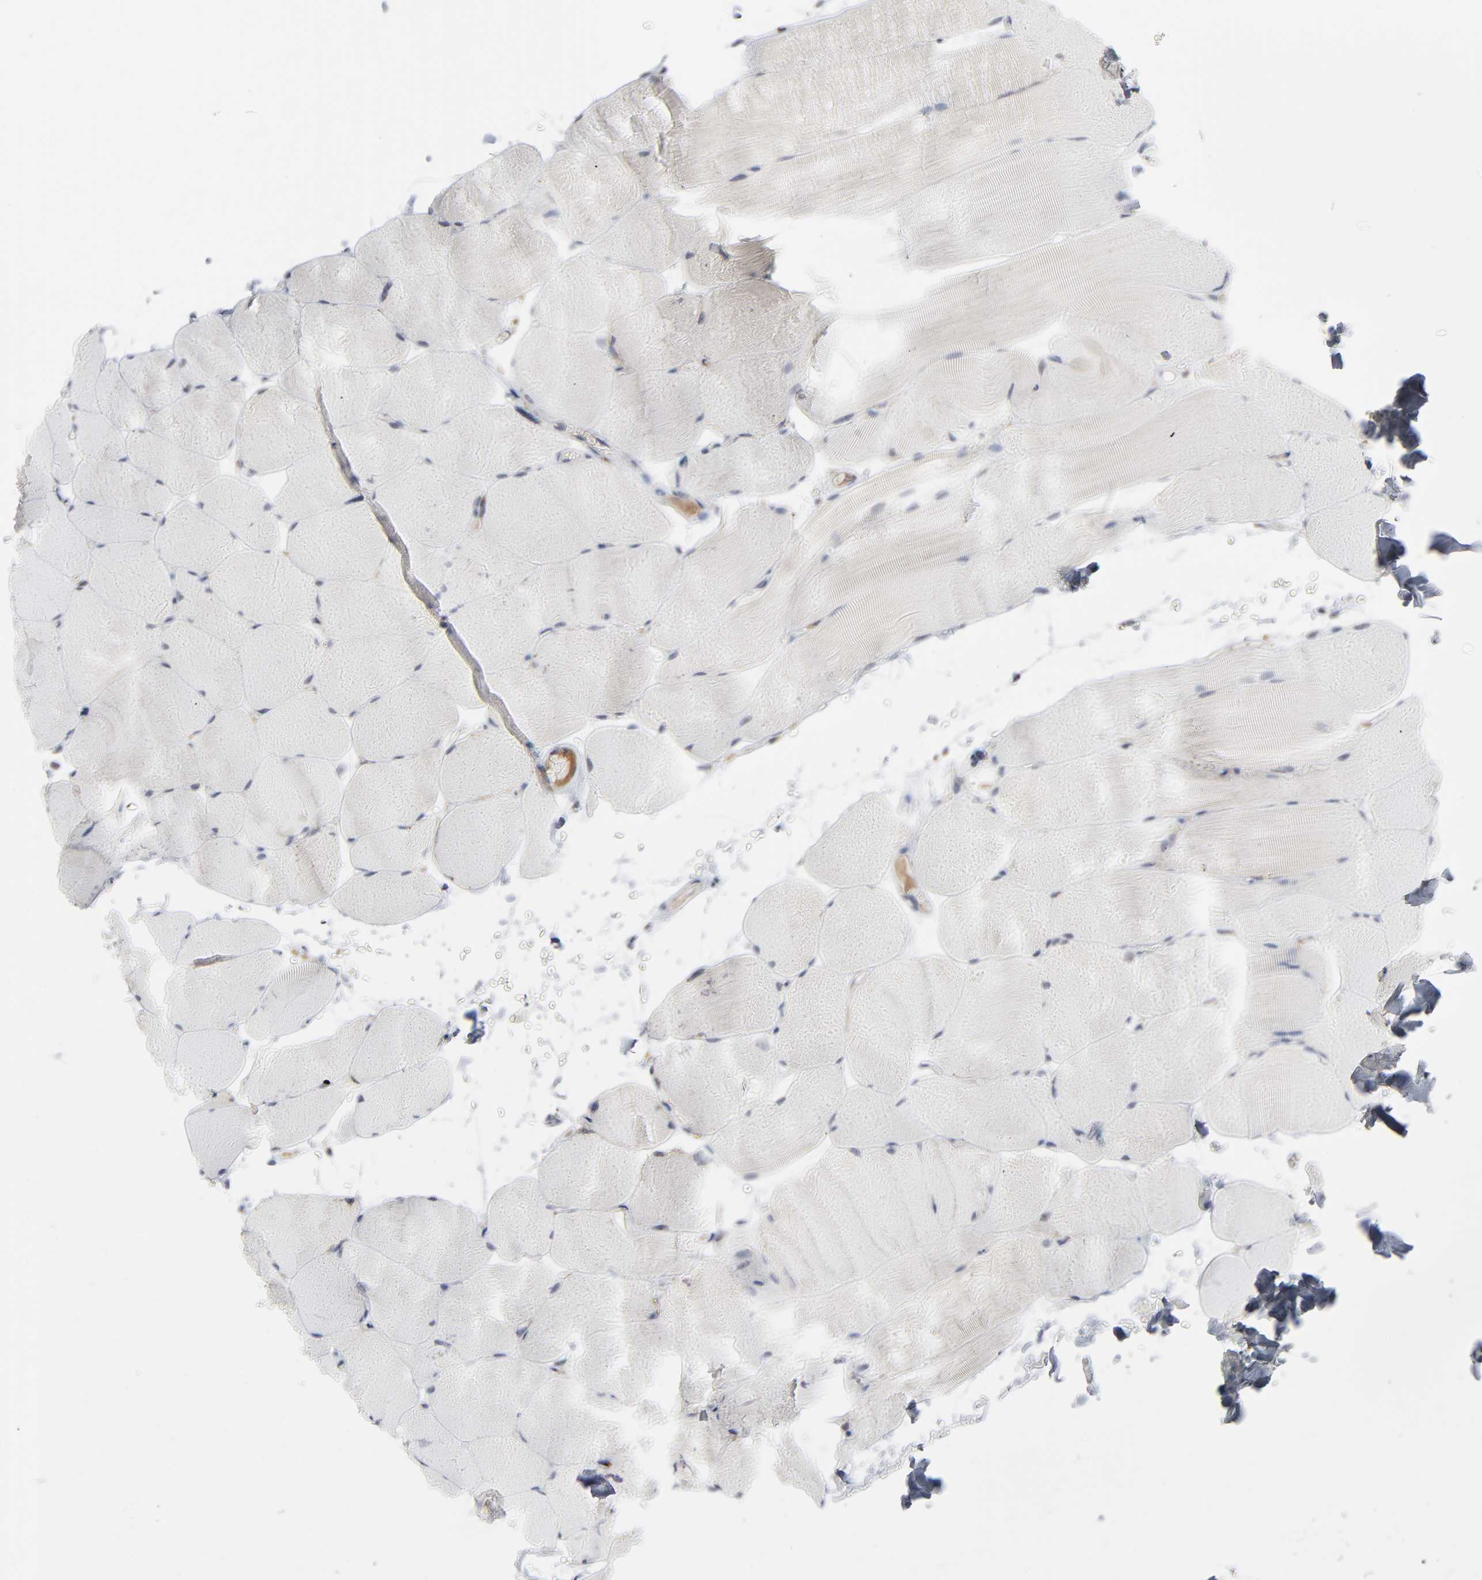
{"staining": {"intensity": "negative", "quantity": "none", "location": "none"}, "tissue": "skeletal muscle", "cell_type": "Myocytes", "image_type": "normal", "snomed": [{"axis": "morphology", "description": "Normal tissue, NOS"}, {"axis": "topography", "description": "Skeletal muscle"}, {"axis": "topography", "description": "Parathyroid gland"}], "caption": "Immunohistochemistry of unremarkable human skeletal muscle reveals no staining in myocytes. (Brightfield microscopy of DAB (3,3'-diaminobenzidine) IHC at high magnification).", "gene": "POMT2", "patient": {"sex": "female", "age": 37}}